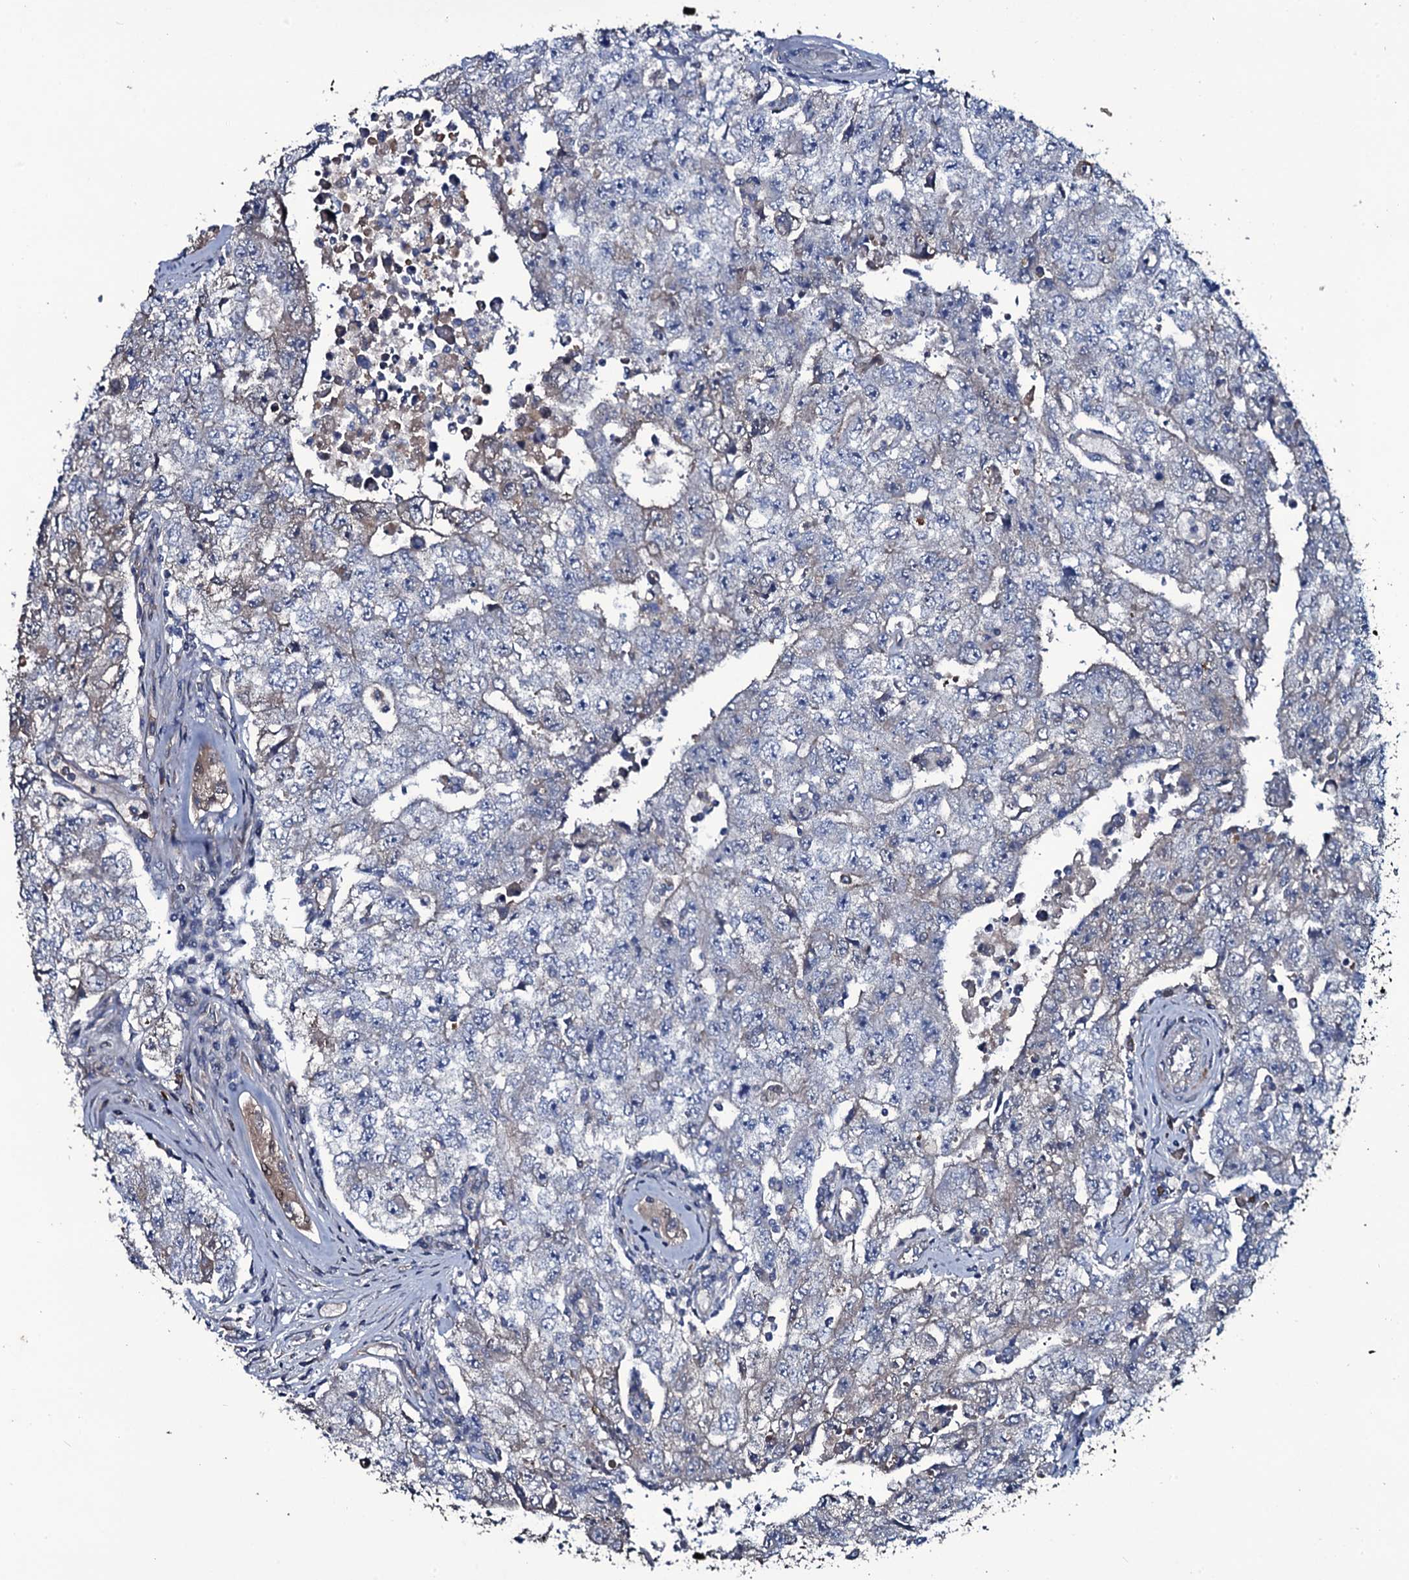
{"staining": {"intensity": "negative", "quantity": "none", "location": "none"}, "tissue": "testis cancer", "cell_type": "Tumor cells", "image_type": "cancer", "snomed": [{"axis": "morphology", "description": "Carcinoma, Embryonal, NOS"}, {"axis": "topography", "description": "Testis"}], "caption": "There is no significant staining in tumor cells of testis cancer (embryonal carcinoma).", "gene": "LYG2", "patient": {"sex": "male", "age": 17}}